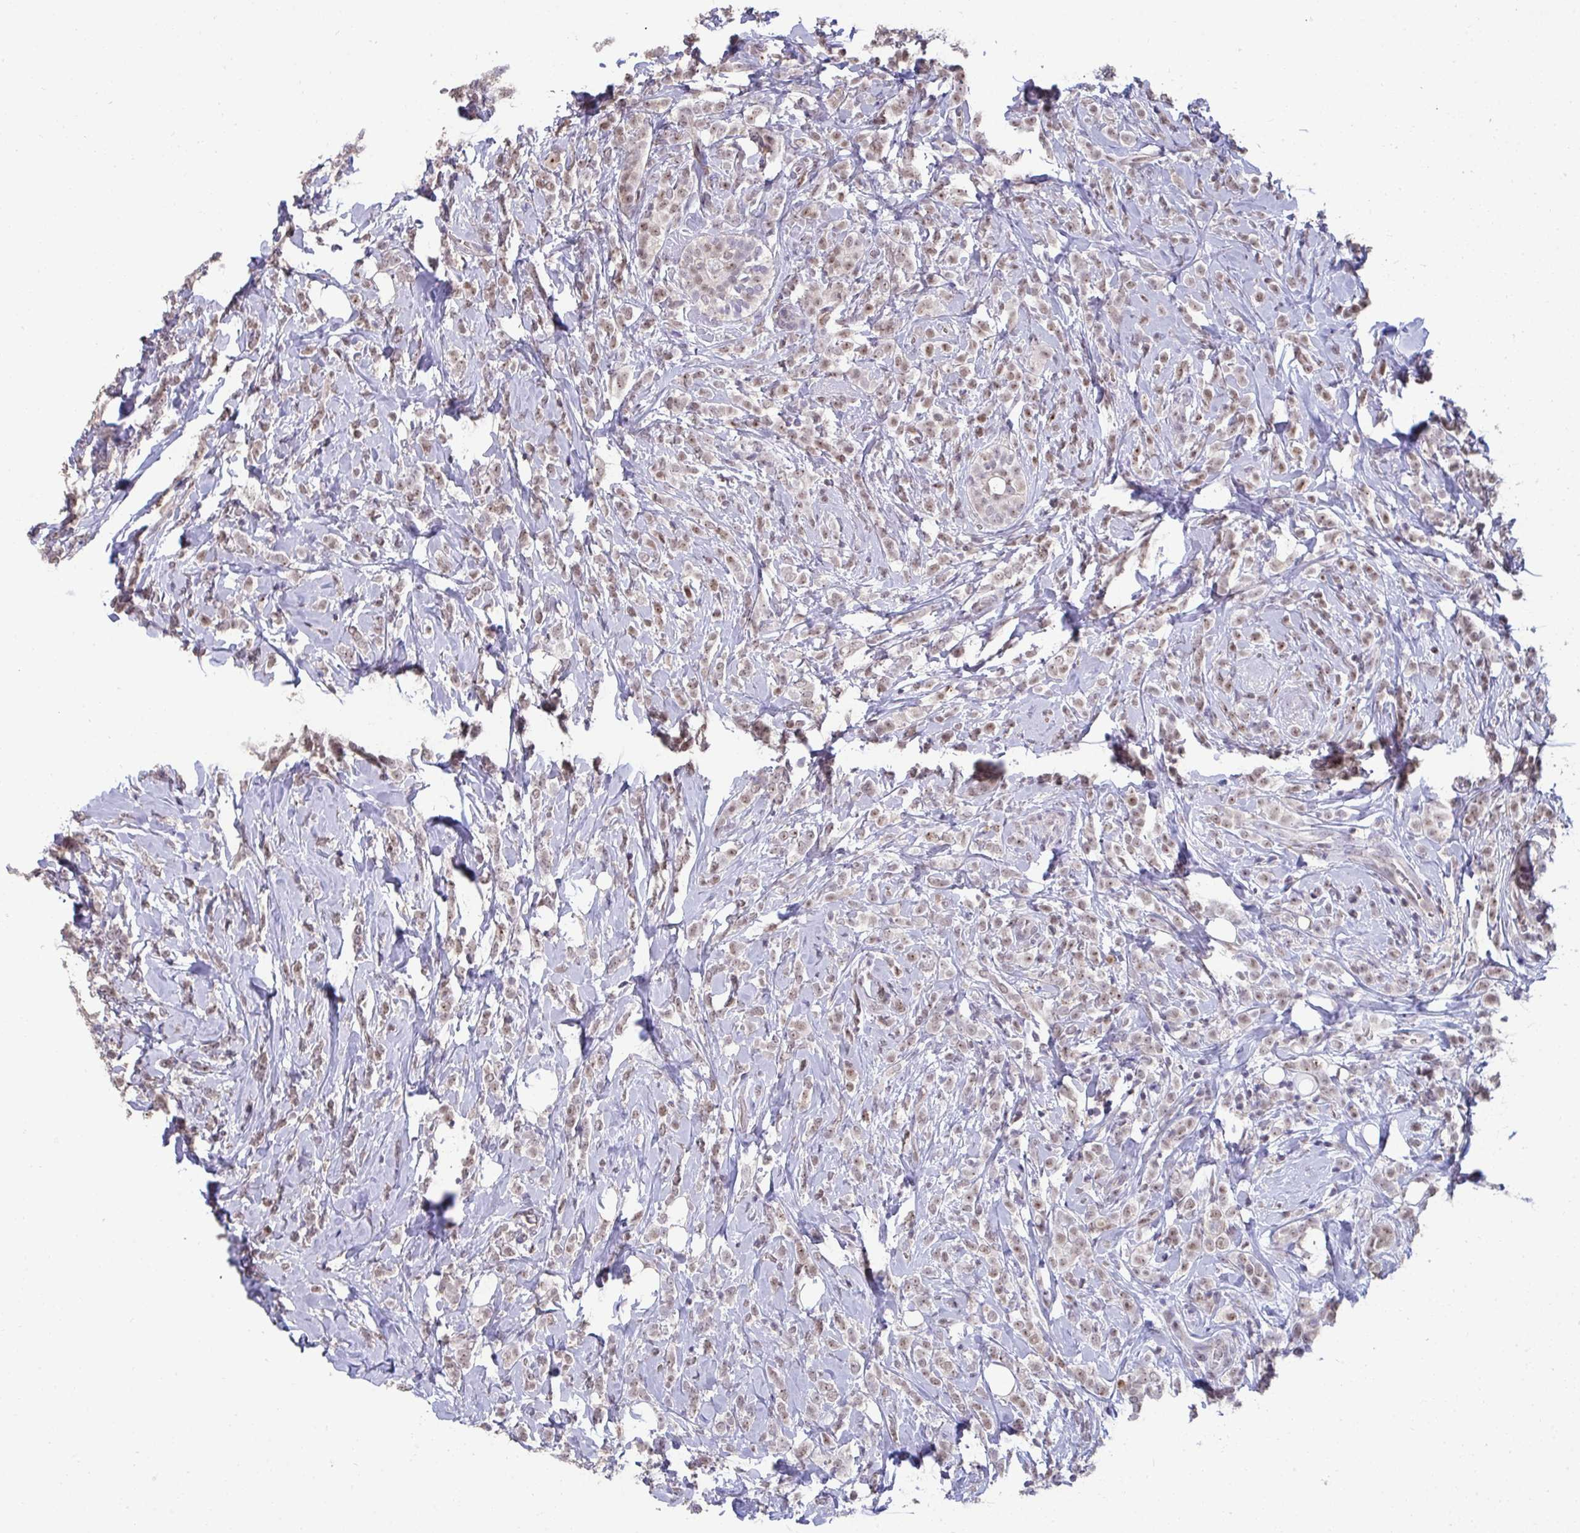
{"staining": {"intensity": "weak", "quantity": ">75%", "location": "nuclear"}, "tissue": "breast cancer", "cell_type": "Tumor cells", "image_type": "cancer", "snomed": [{"axis": "morphology", "description": "Lobular carcinoma"}, {"axis": "topography", "description": "Breast"}], "caption": "Brown immunohistochemical staining in human breast cancer shows weak nuclear positivity in about >75% of tumor cells. The protein is shown in brown color, while the nuclei are stained blue.", "gene": "SENP3", "patient": {"sex": "female", "age": 49}}